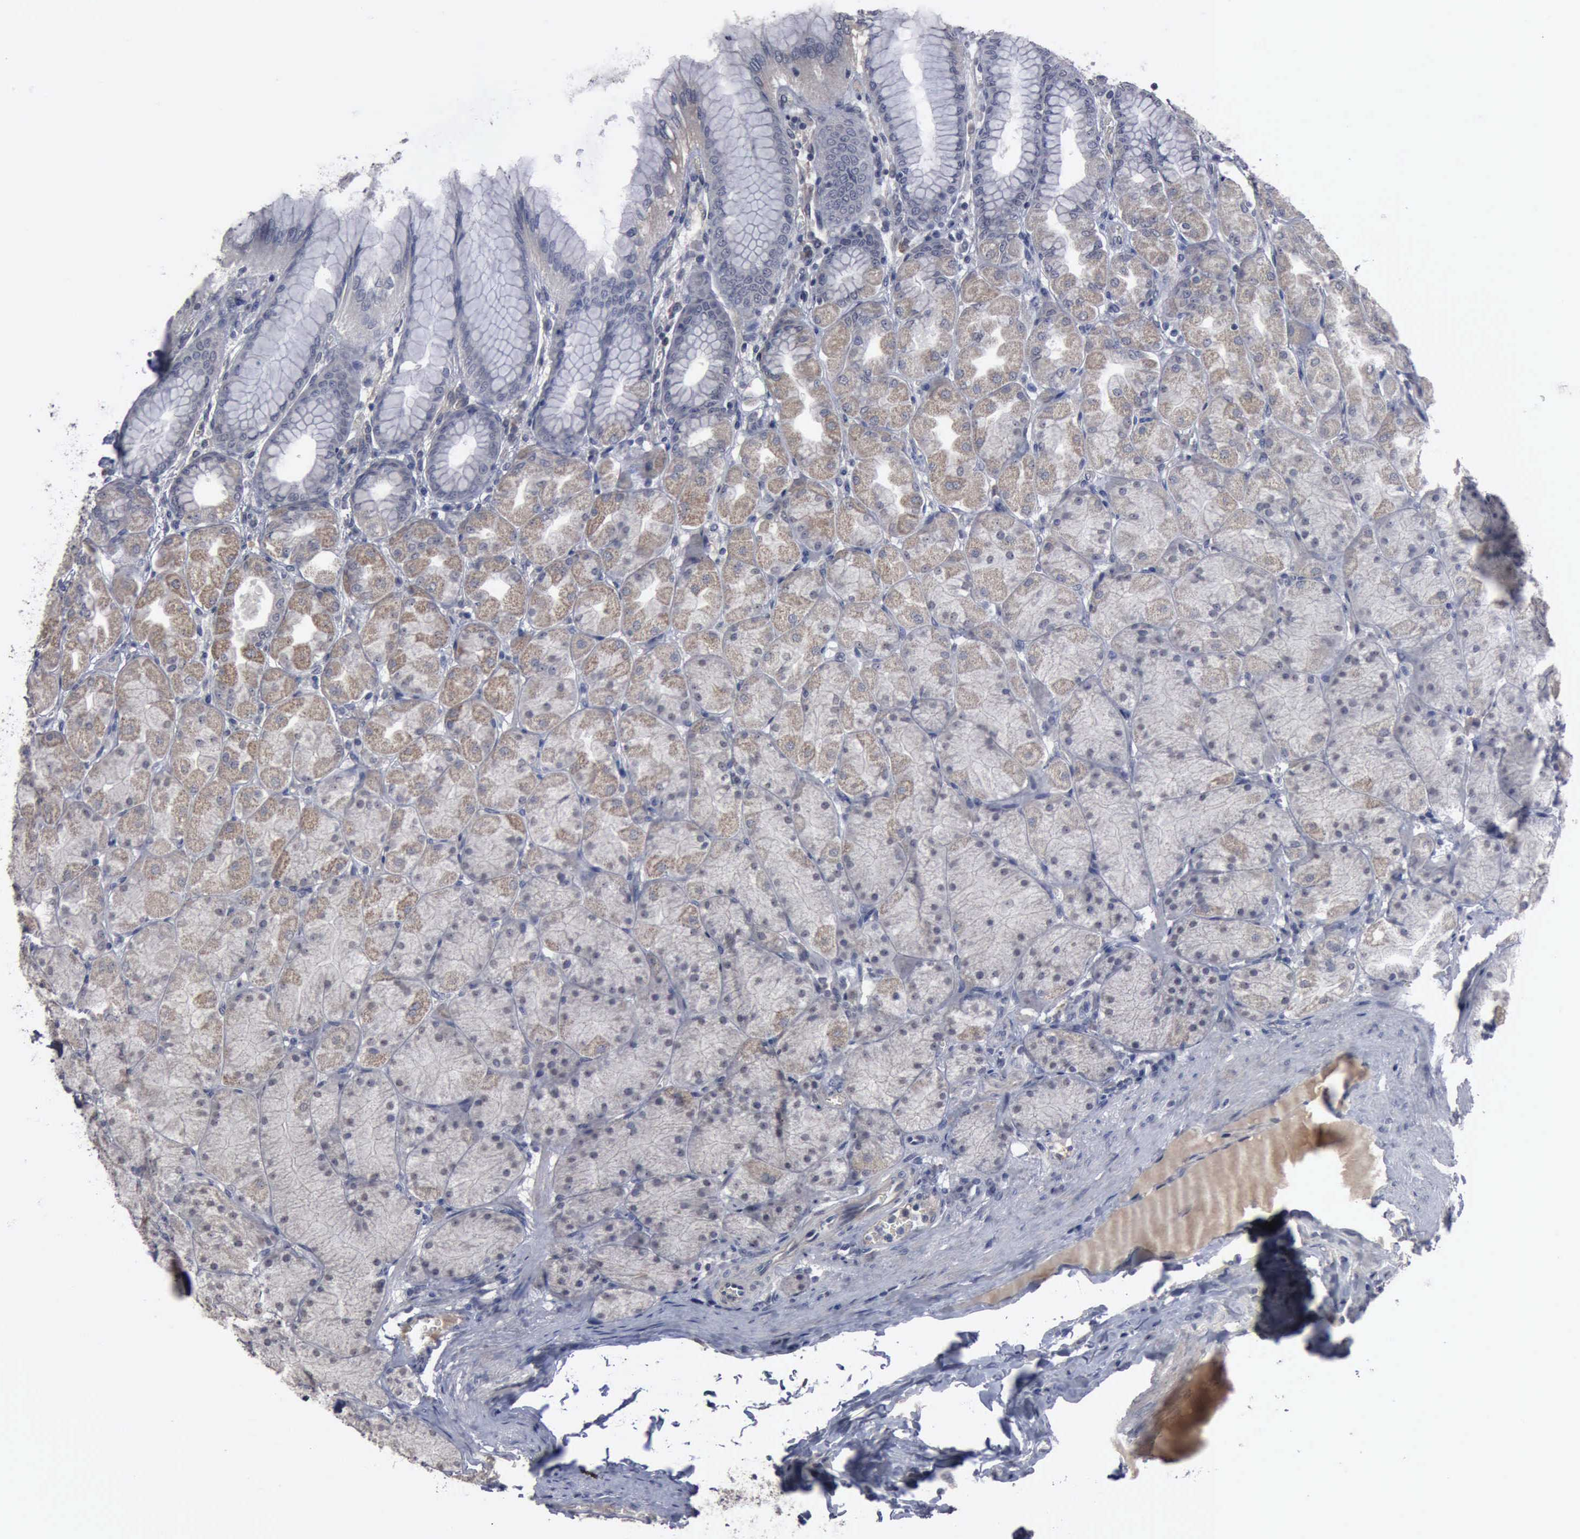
{"staining": {"intensity": "weak", "quantity": "25%-75%", "location": "cytoplasmic/membranous"}, "tissue": "stomach", "cell_type": "Glandular cells", "image_type": "normal", "snomed": [{"axis": "morphology", "description": "Normal tissue, NOS"}, {"axis": "topography", "description": "Stomach, upper"}], "caption": "High-power microscopy captured an immunohistochemistry (IHC) micrograph of benign stomach, revealing weak cytoplasmic/membranous expression in about 25%-75% of glandular cells. Using DAB (brown) and hematoxylin (blue) stains, captured at high magnification using brightfield microscopy.", "gene": "MYO18B", "patient": {"sex": "female", "age": 56}}